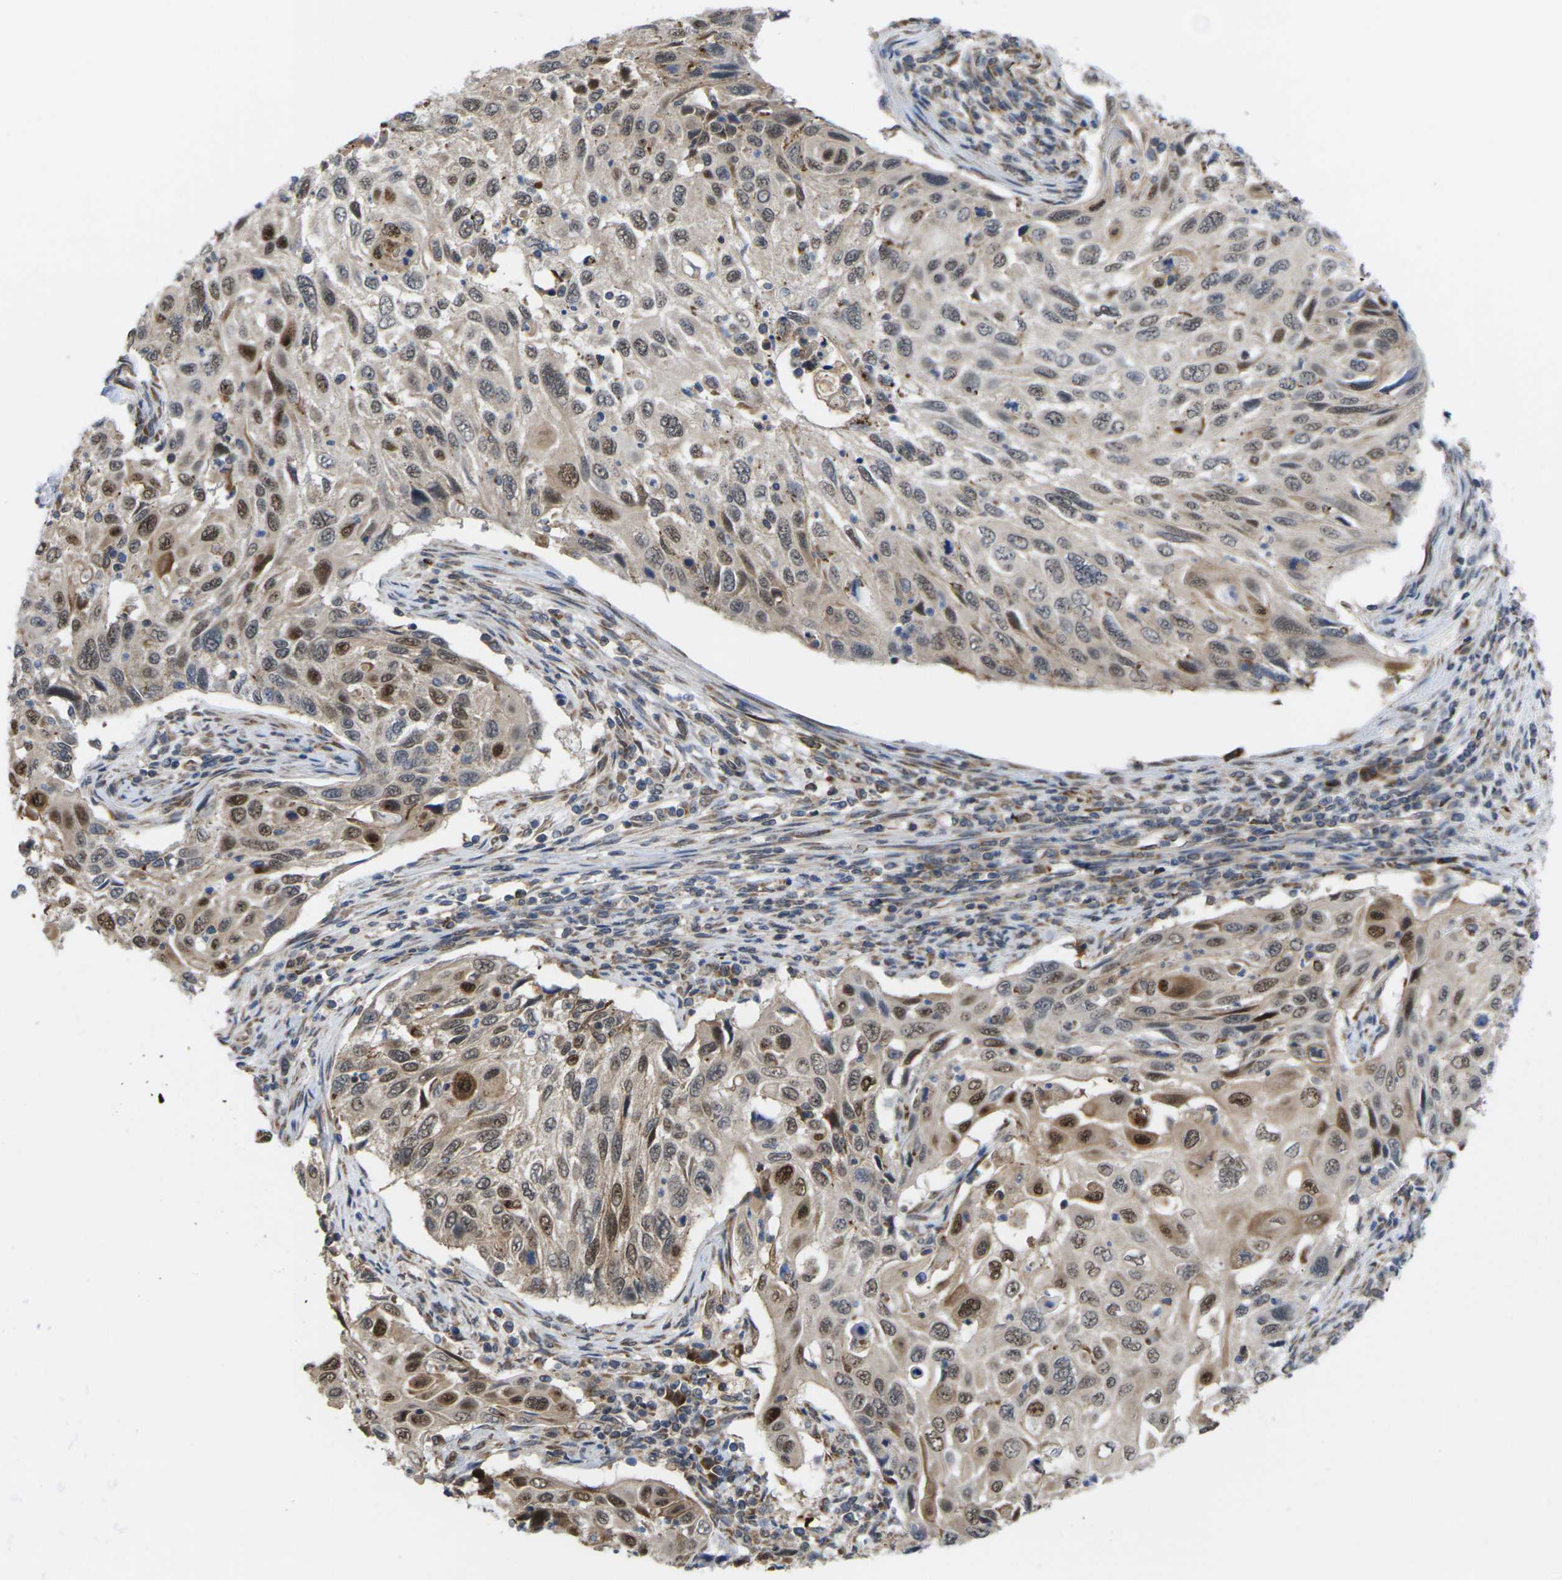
{"staining": {"intensity": "moderate", "quantity": "25%-75%", "location": "nuclear"}, "tissue": "cervical cancer", "cell_type": "Tumor cells", "image_type": "cancer", "snomed": [{"axis": "morphology", "description": "Squamous cell carcinoma, NOS"}, {"axis": "topography", "description": "Cervix"}], "caption": "Cervical cancer (squamous cell carcinoma) stained for a protein demonstrates moderate nuclear positivity in tumor cells.", "gene": "PDZK1IP1", "patient": {"sex": "female", "age": 70}}